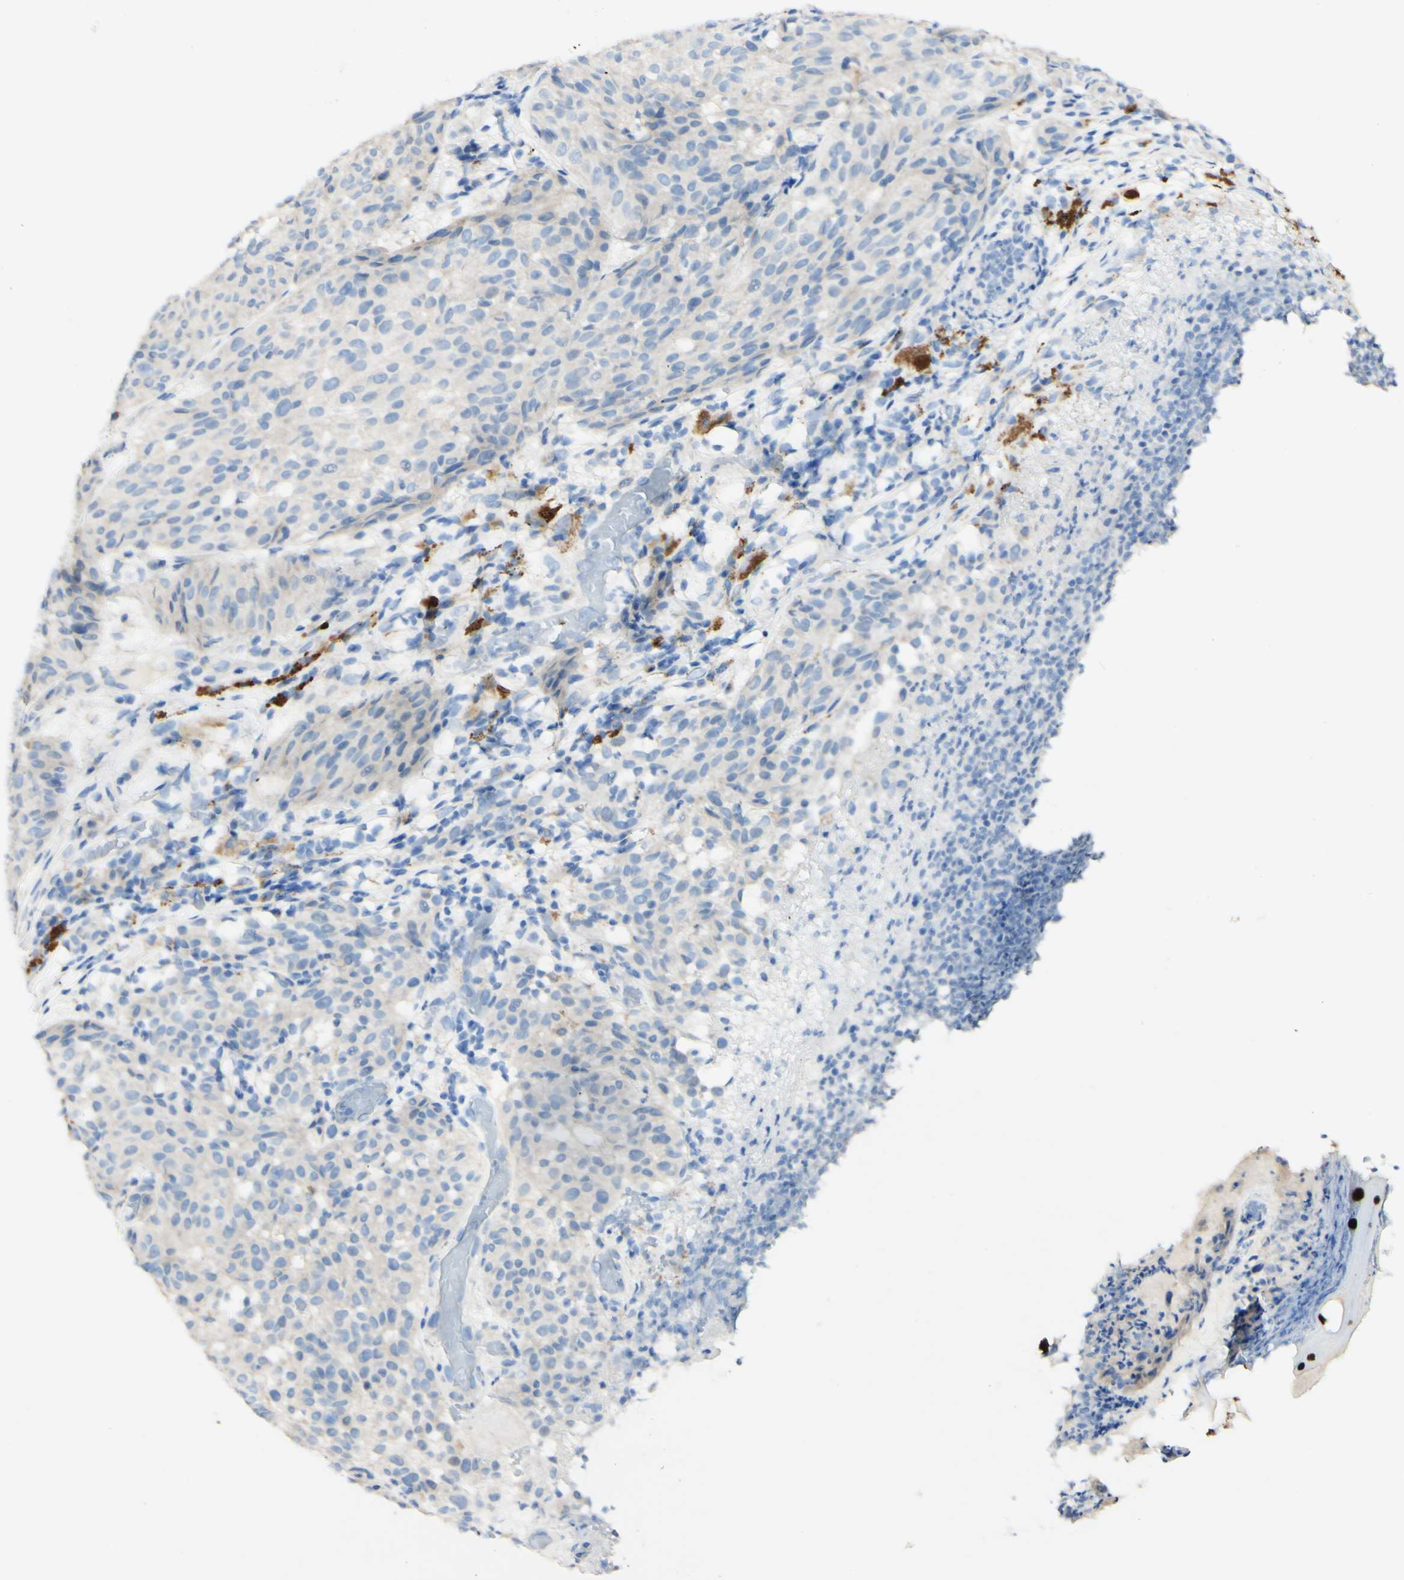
{"staining": {"intensity": "negative", "quantity": "none", "location": "none"}, "tissue": "melanoma", "cell_type": "Tumor cells", "image_type": "cancer", "snomed": [{"axis": "morphology", "description": "Malignant melanoma, NOS"}, {"axis": "topography", "description": "Skin"}], "caption": "Melanoma was stained to show a protein in brown. There is no significant staining in tumor cells.", "gene": "FGF4", "patient": {"sex": "female", "age": 46}}